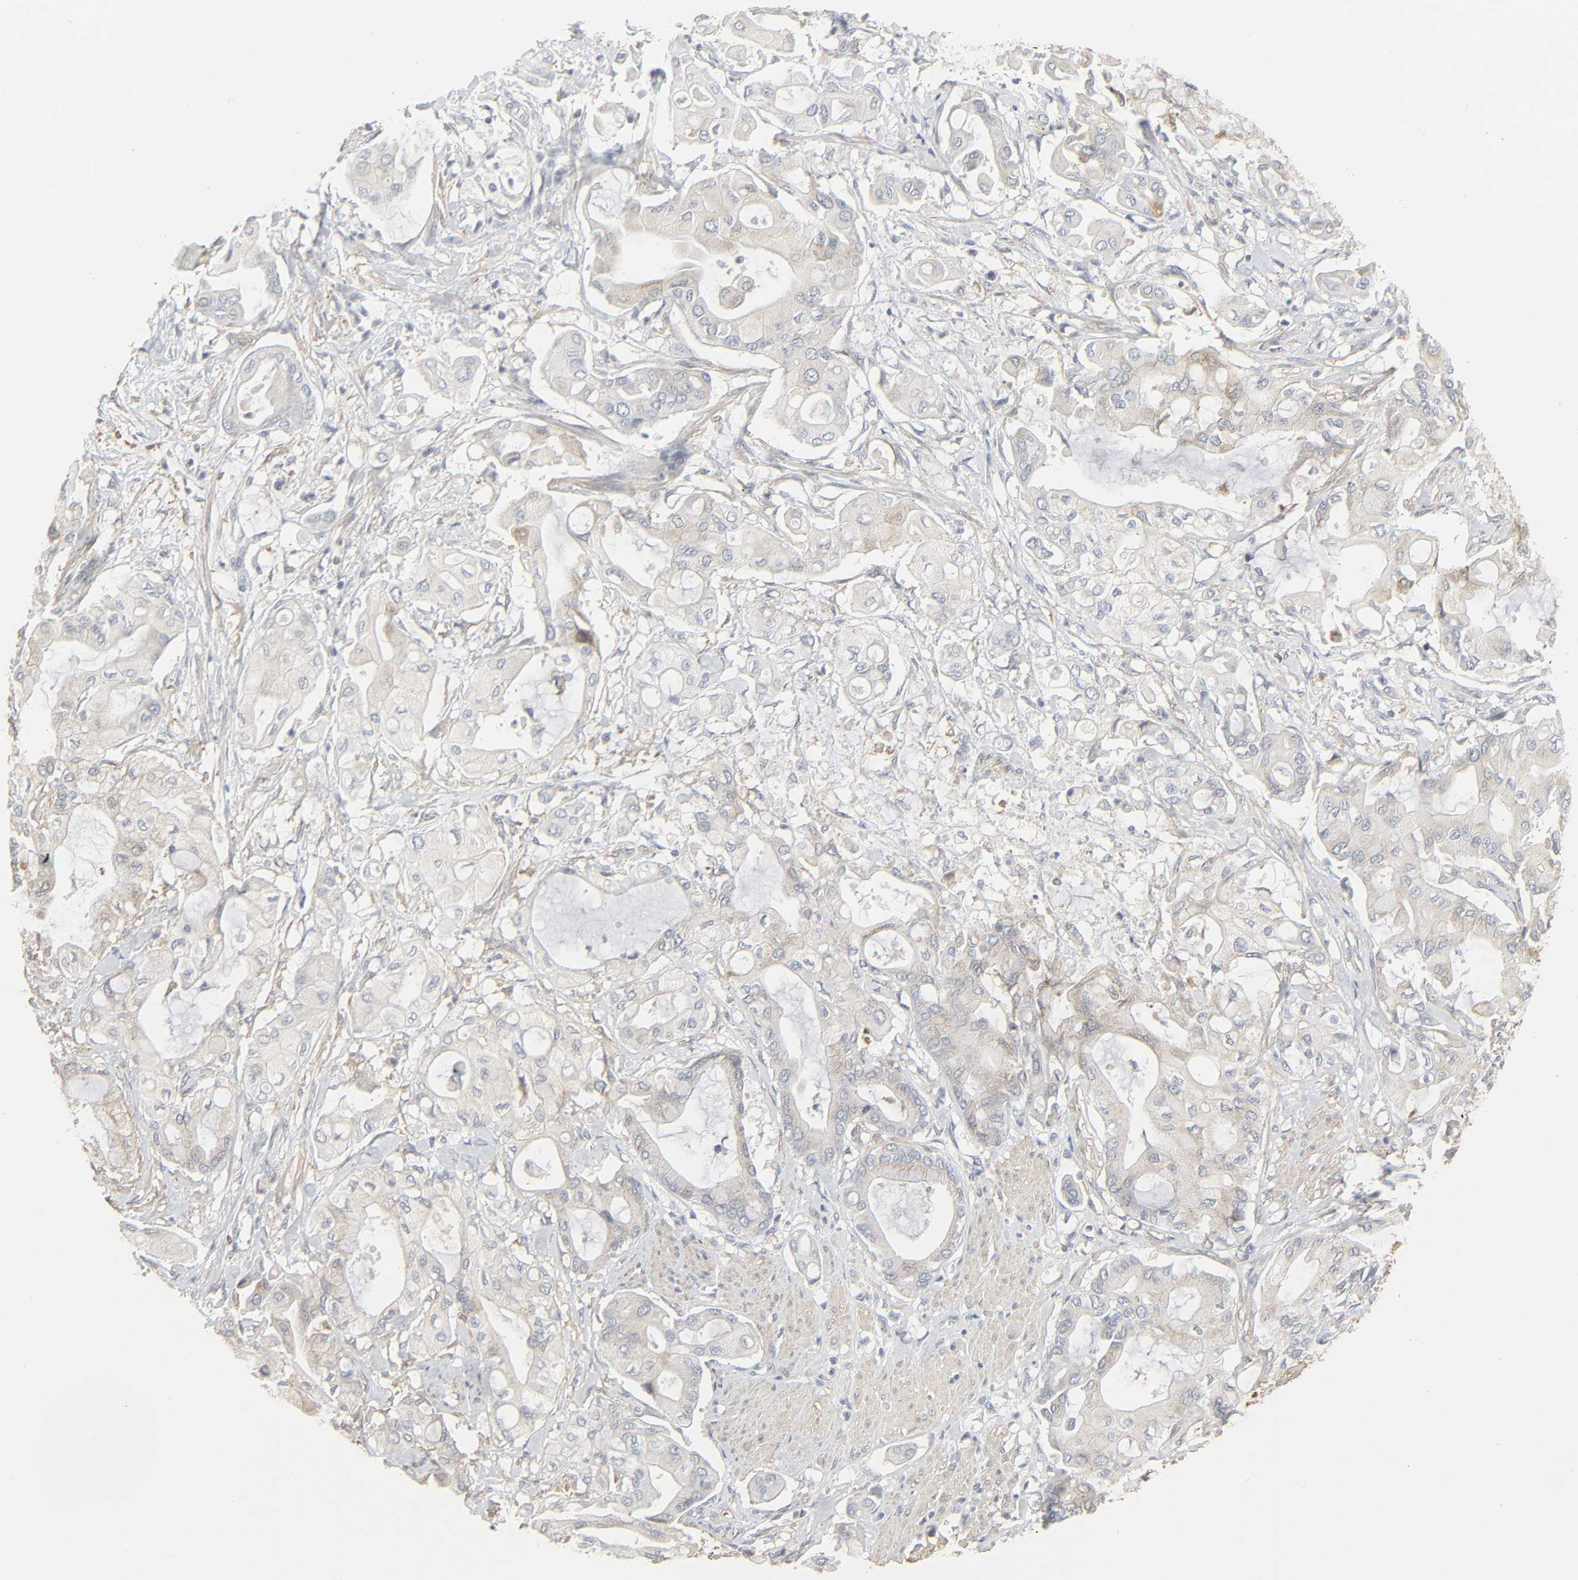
{"staining": {"intensity": "weak", "quantity": "25%-75%", "location": "cytoplasmic/membranous"}, "tissue": "pancreatic cancer", "cell_type": "Tumor cells", "image_type": "cancer", "snomed": [{"axis": "morphology", "description": "Adenocarcinoma, NOS"}, {"axis": "morphology", "description": "Adenocarcinoma, metastatic, NOS"}, {"axis": "topography", "description": "Lymph node"}, {"axis": "topography", "description": "Pancreas"}, {"axis": "topography", "description": "Duodenum"}], "caption": "Immunohistochemical staining of pancreatic cancer (metastatic adenocarcinoma) shows low levels of weak cytoplasmic/membranous expression in about 25%-75% of tumor cells.", "gene": "ZBTB16", "patient": {"sex": "female", "age": 64}}